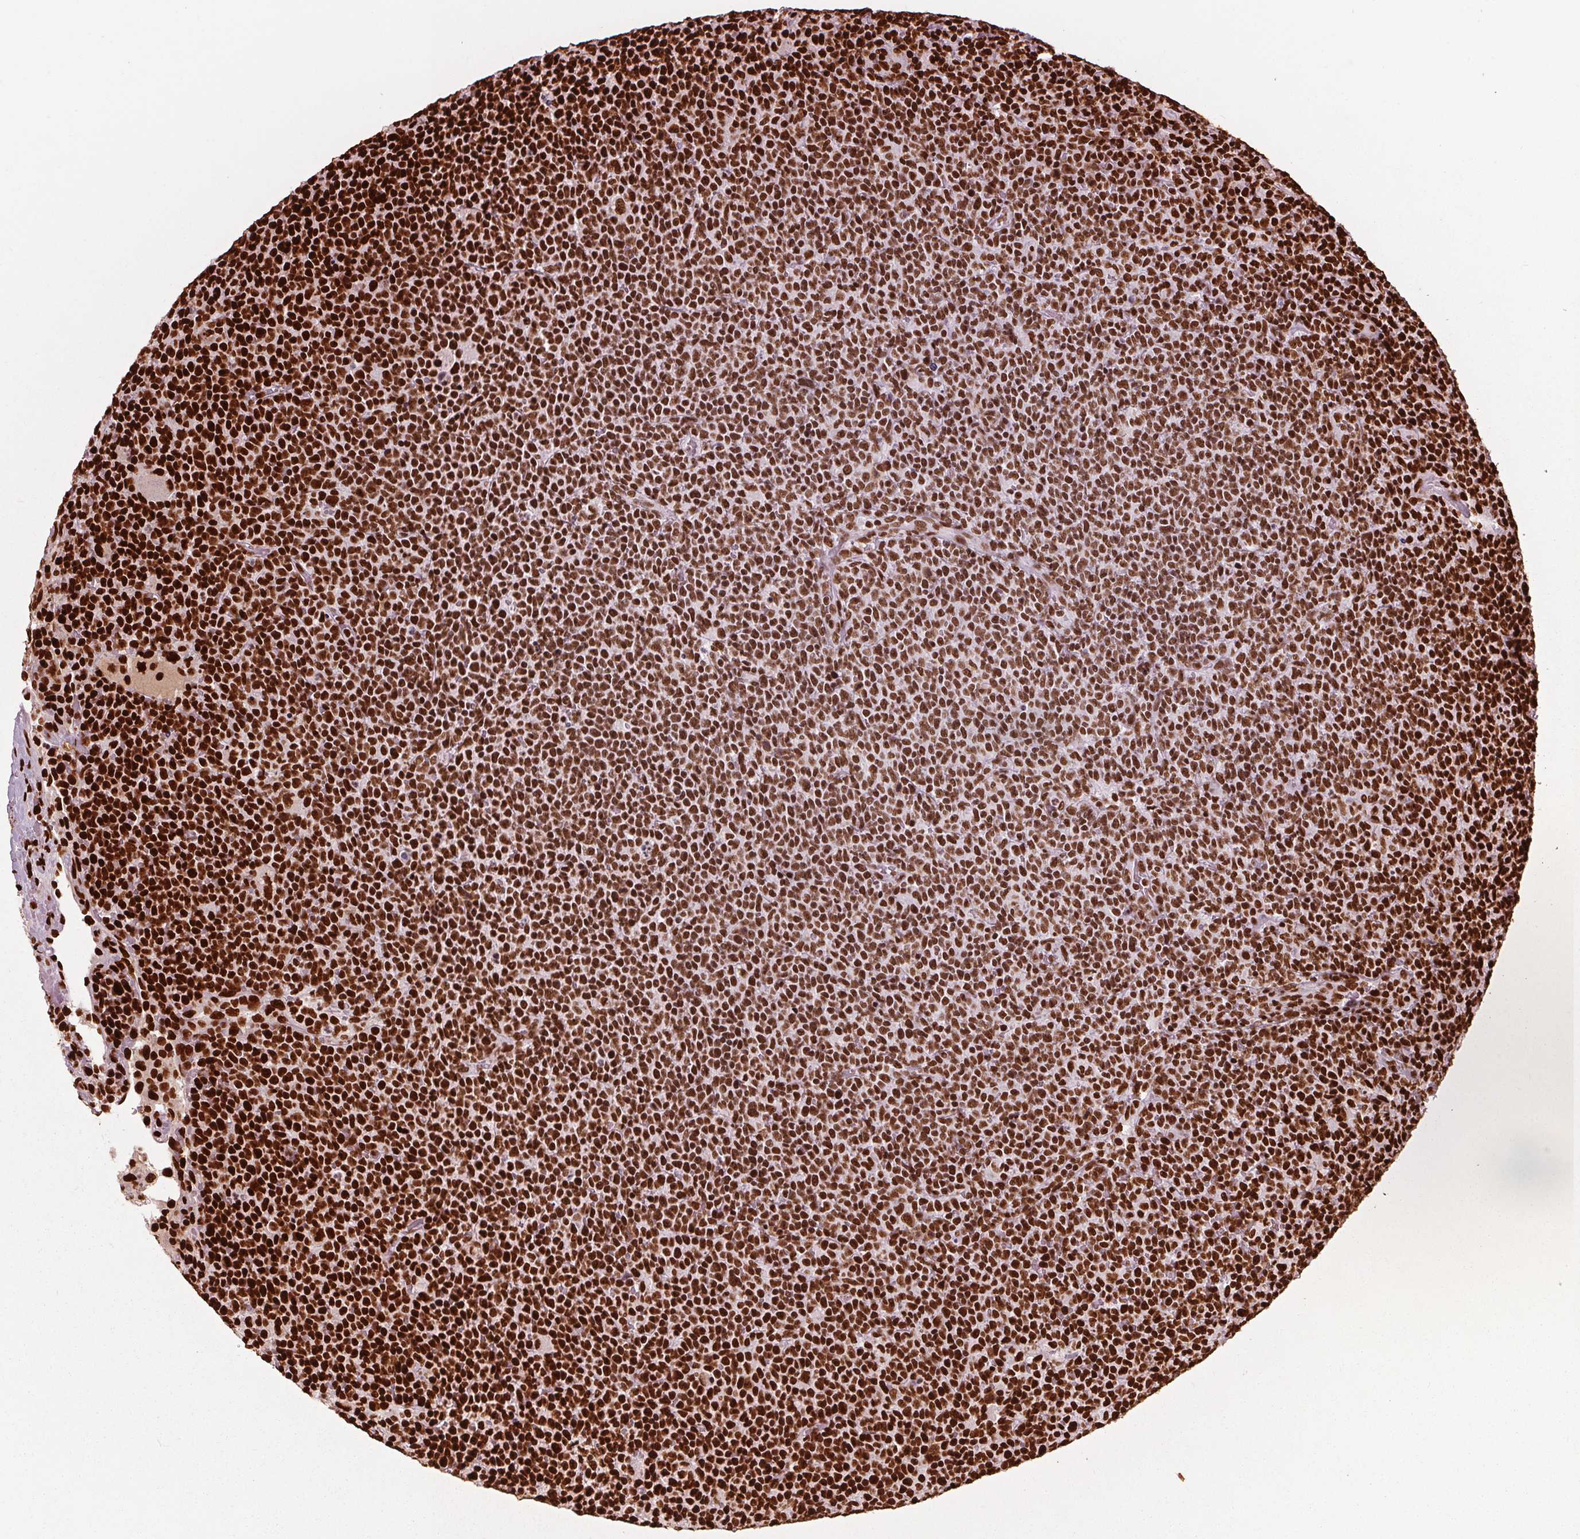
{"staining": {"intensity": "strong", "quantity": ">75%", "location": "nuclear"}, "tissue": "lymphoma", "cell_type": "Tumor cells", "image_type": "cancer", "snomed": [{"axis": "morphology", "description": "Malignant lymphoma, non-Hodgkin's type, High grade"}, {"axis": "topography", "description": "Lymph node"}], "caption": "An IHC micrograph of tumor tissue is shown. Protein staining in brown labels strong nuclear positivity in lymphoma within tumor cells.", "gene": "BRD4", "patient": {"sex": "male", "age": 61}}